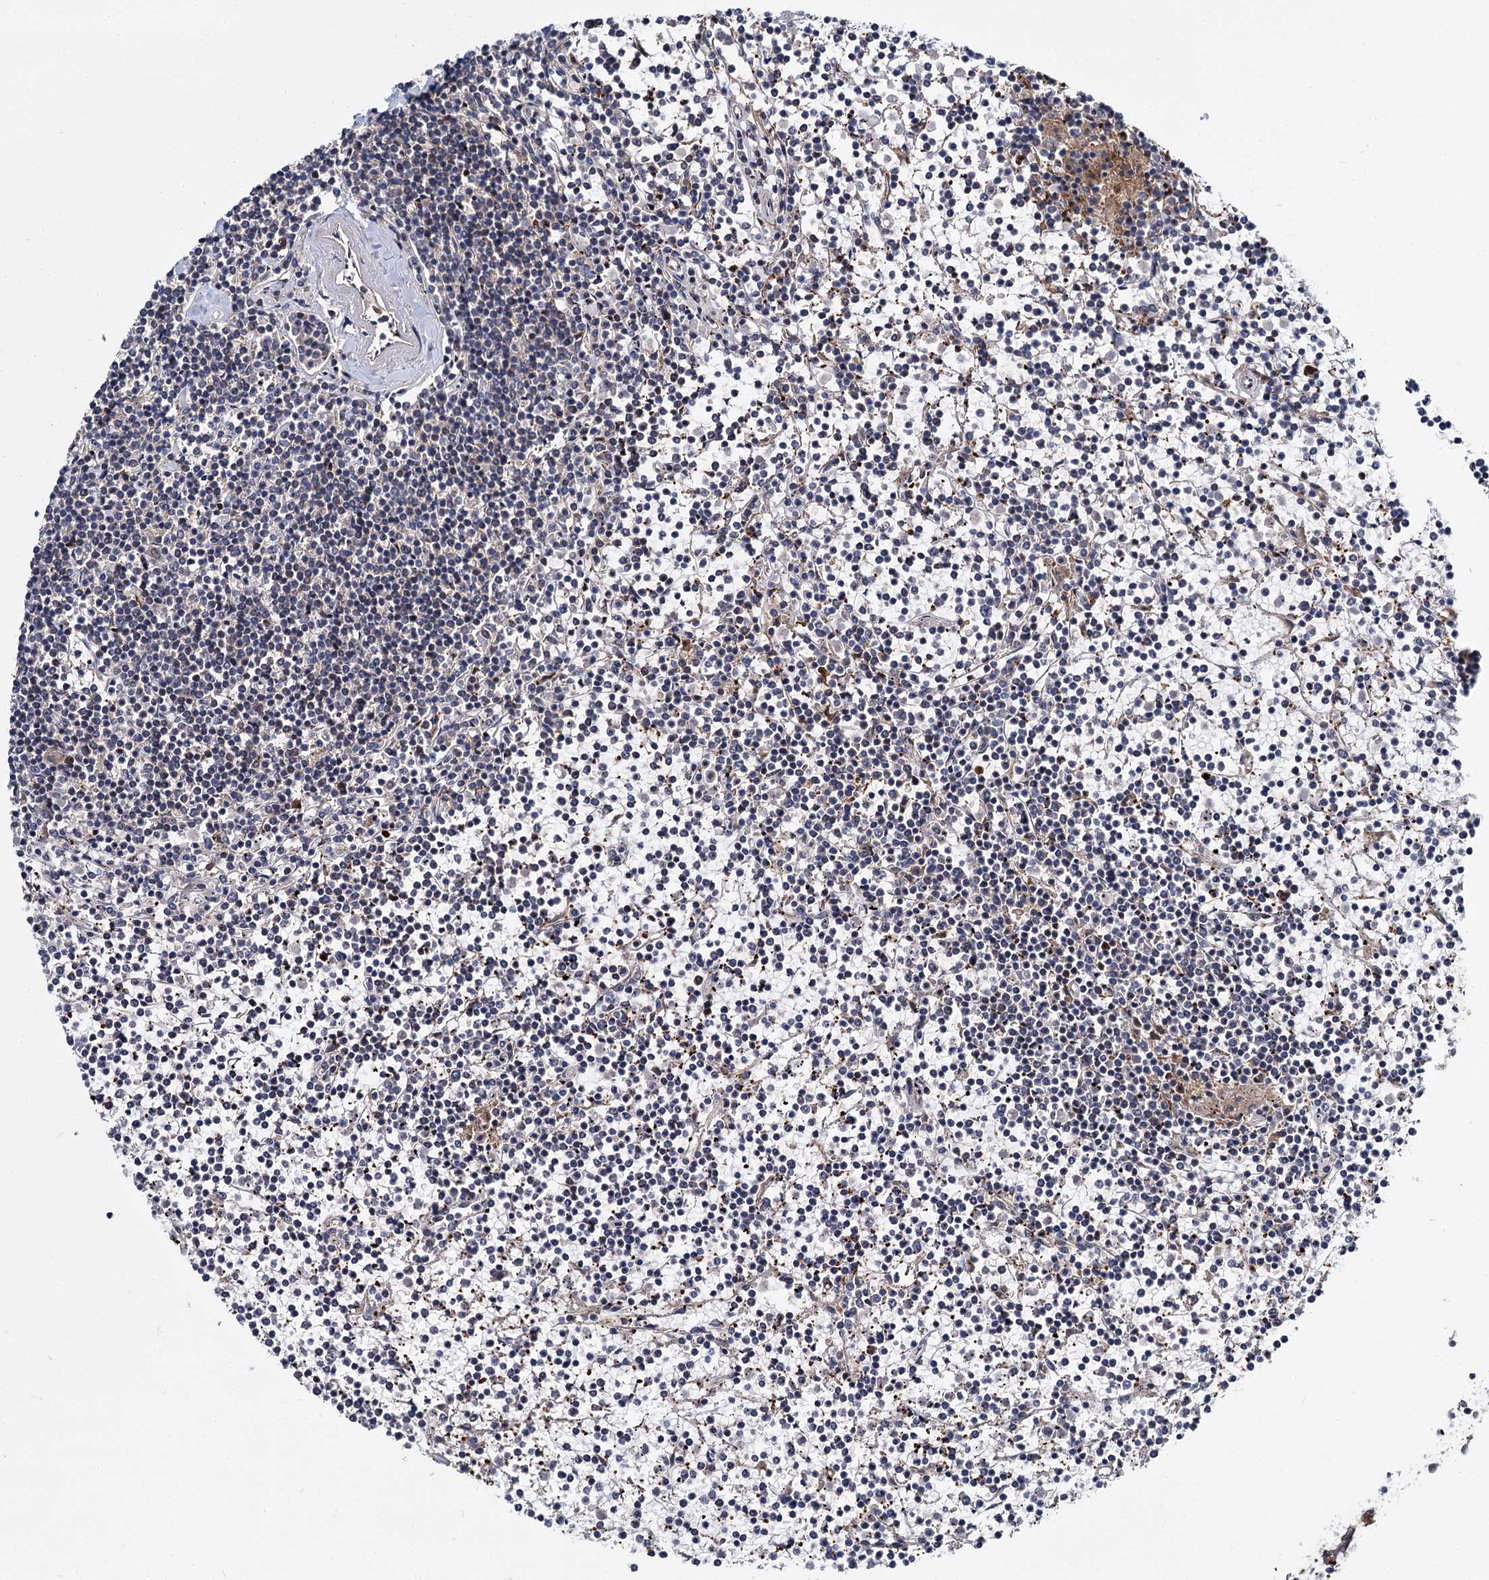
{"staining": {"intensity": "negative", "quantity": "none", "location": "none"}, "tissue": "lymphoma", "cell_type": "Tumor cells", "image_type": "cancer", "snomed": [{"axis": "morphology", "description": "Malignant lymphoma, non-Hodgkin's type, Low grade"}, {"axis": "topography", "description": "Spleen"}], "caption": "Immunohistochemistry (IHC) histopathology image of low-grade malignant lymphoma, non-Hodgkin's type stained for a protein (brown), which reveals no positivity in tumor cells.", "gene": "MBD6", "patient": {"sex": "female", "age": 19}}